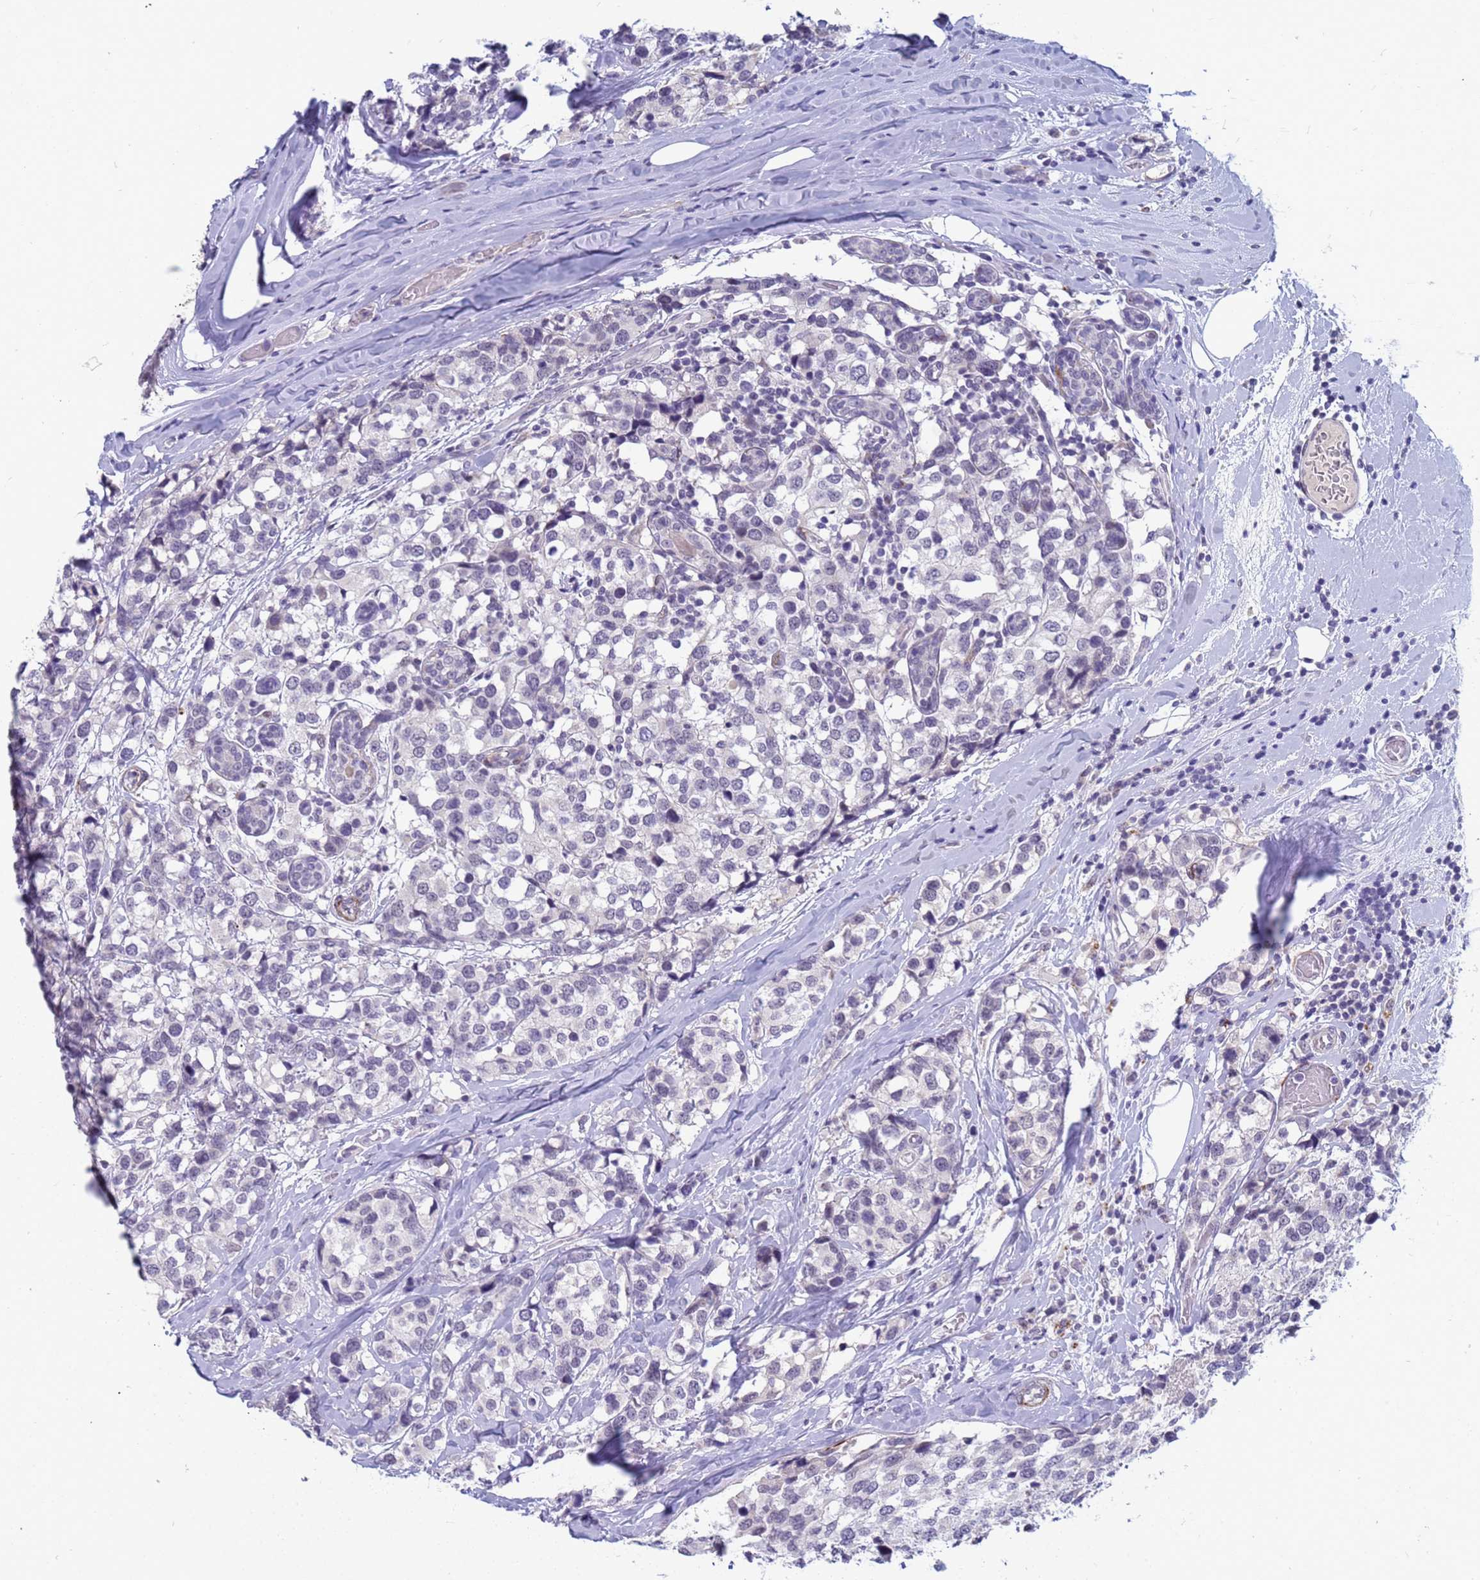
{"staining": {"intensity": "negative", "quantity": "none", "location": "none"}, "tissue": "breast cancer", "cell_type": "Tumor cells", "image_type": "cancer", "snomed": [{"axis": "morphology", "description": "Lobular carcinoma"}, {"axis": "topography", "description": "Breast"}], "caption": "Human breast lobular carcinoma stained for a protein using immunohistochemistry (IHC) exhibits no staining in tumor cells.", "gene": "CXorf65", "patient": {"sex": "female", "age": 59}}